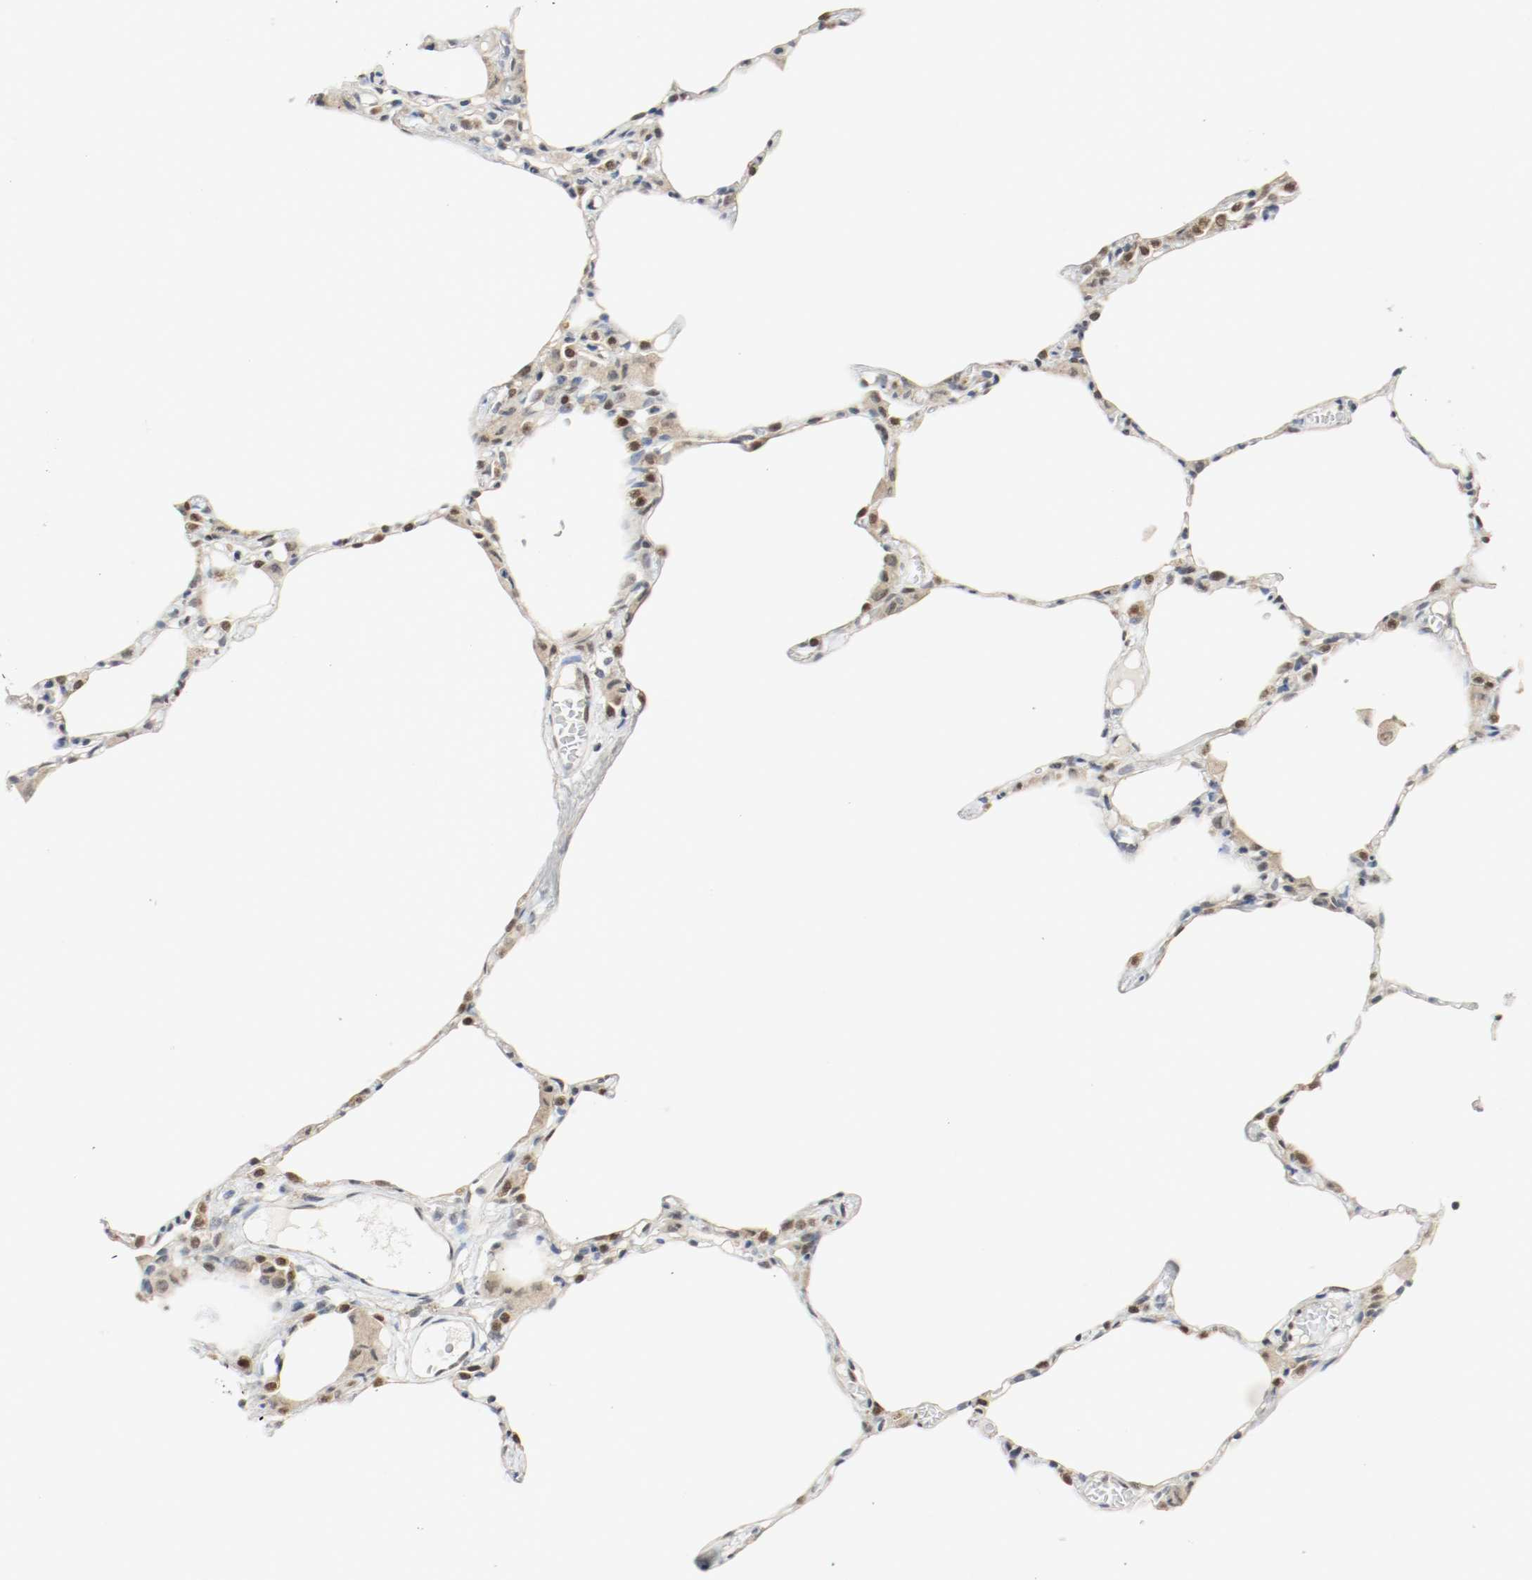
{"staining": {"intensity": "moderate", "quantity": "25%-75%", "location": "cytoplasmic/membranous,nuclear"}, "tissue": "lung", "cell_type": "Alveolar cells", "image_type": "normal", "snomed": [{"axis": "morphology", "description": "Normal tissue, NOS"}, {"axis": "topography", "description": "Lung"}], "caption": "An image of lung stained for a protein displays moderate cytoplasmic/membranous,nuclear brown staining in alveolar cells. The staining was performed using DAB (3,3'-diaminobenzidine), with brown indicating positive protein expression. Nuclei are stained blue with hematoxylin.", "gene": "PPME1", "patient": {"sex": "female", "age": 49}}